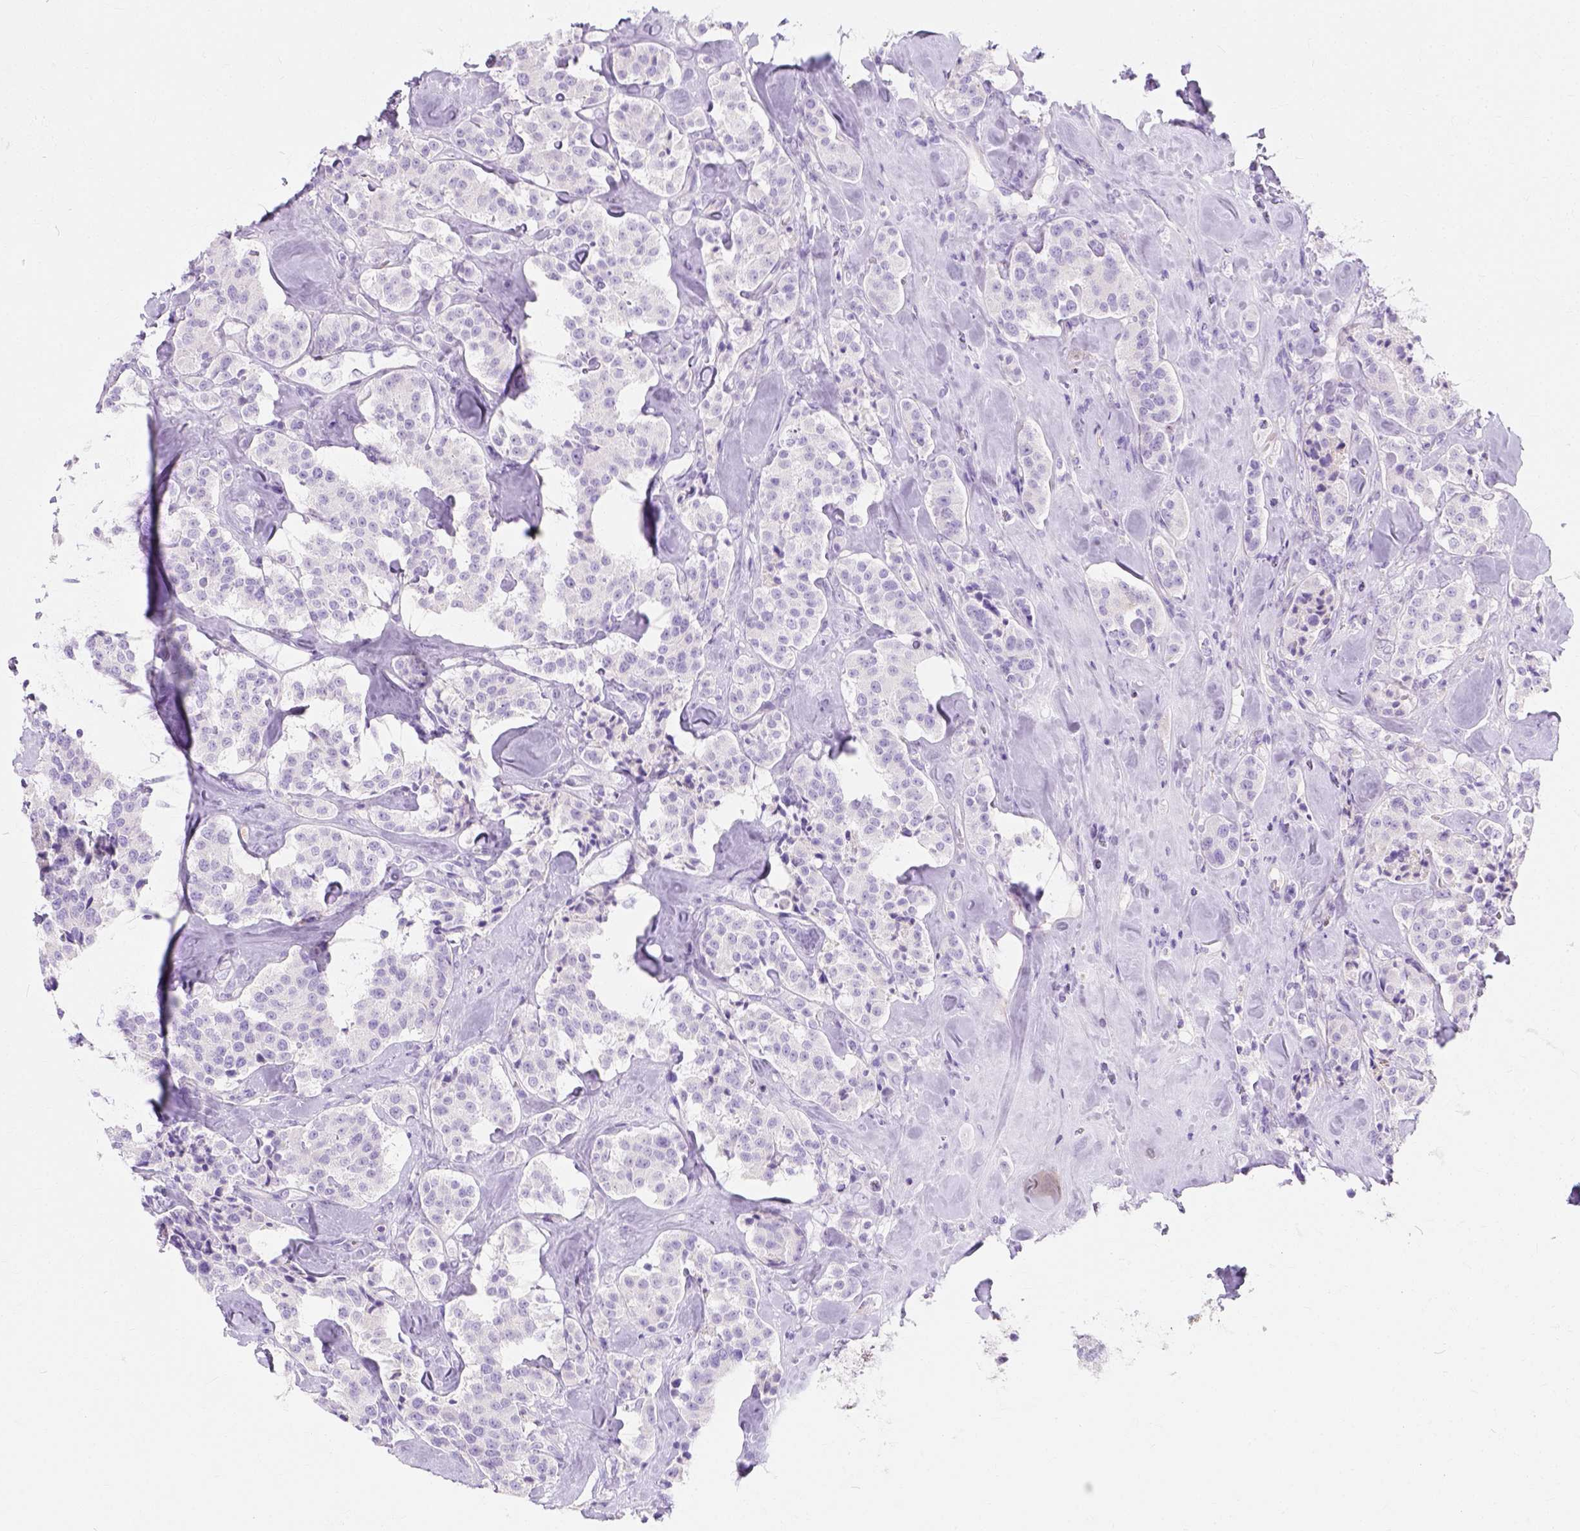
{"staining": {"intensity": "negative", "quantity": "none", "location": "none"}, "tissue": "carcinoid", "cell_type": "Tumor cells", "image_type": "cancer", "snomed": [{"axis": "morphology", "description": "Carcinoid, malignant, NOS"}, {"axis": "topography", "description": "Pancreas"}], "caption": "Tumor cells show no significant protein staining in malignant carcinoid.", "gene": "MYH15", "patient": {"sex": "male", "age": 41}}